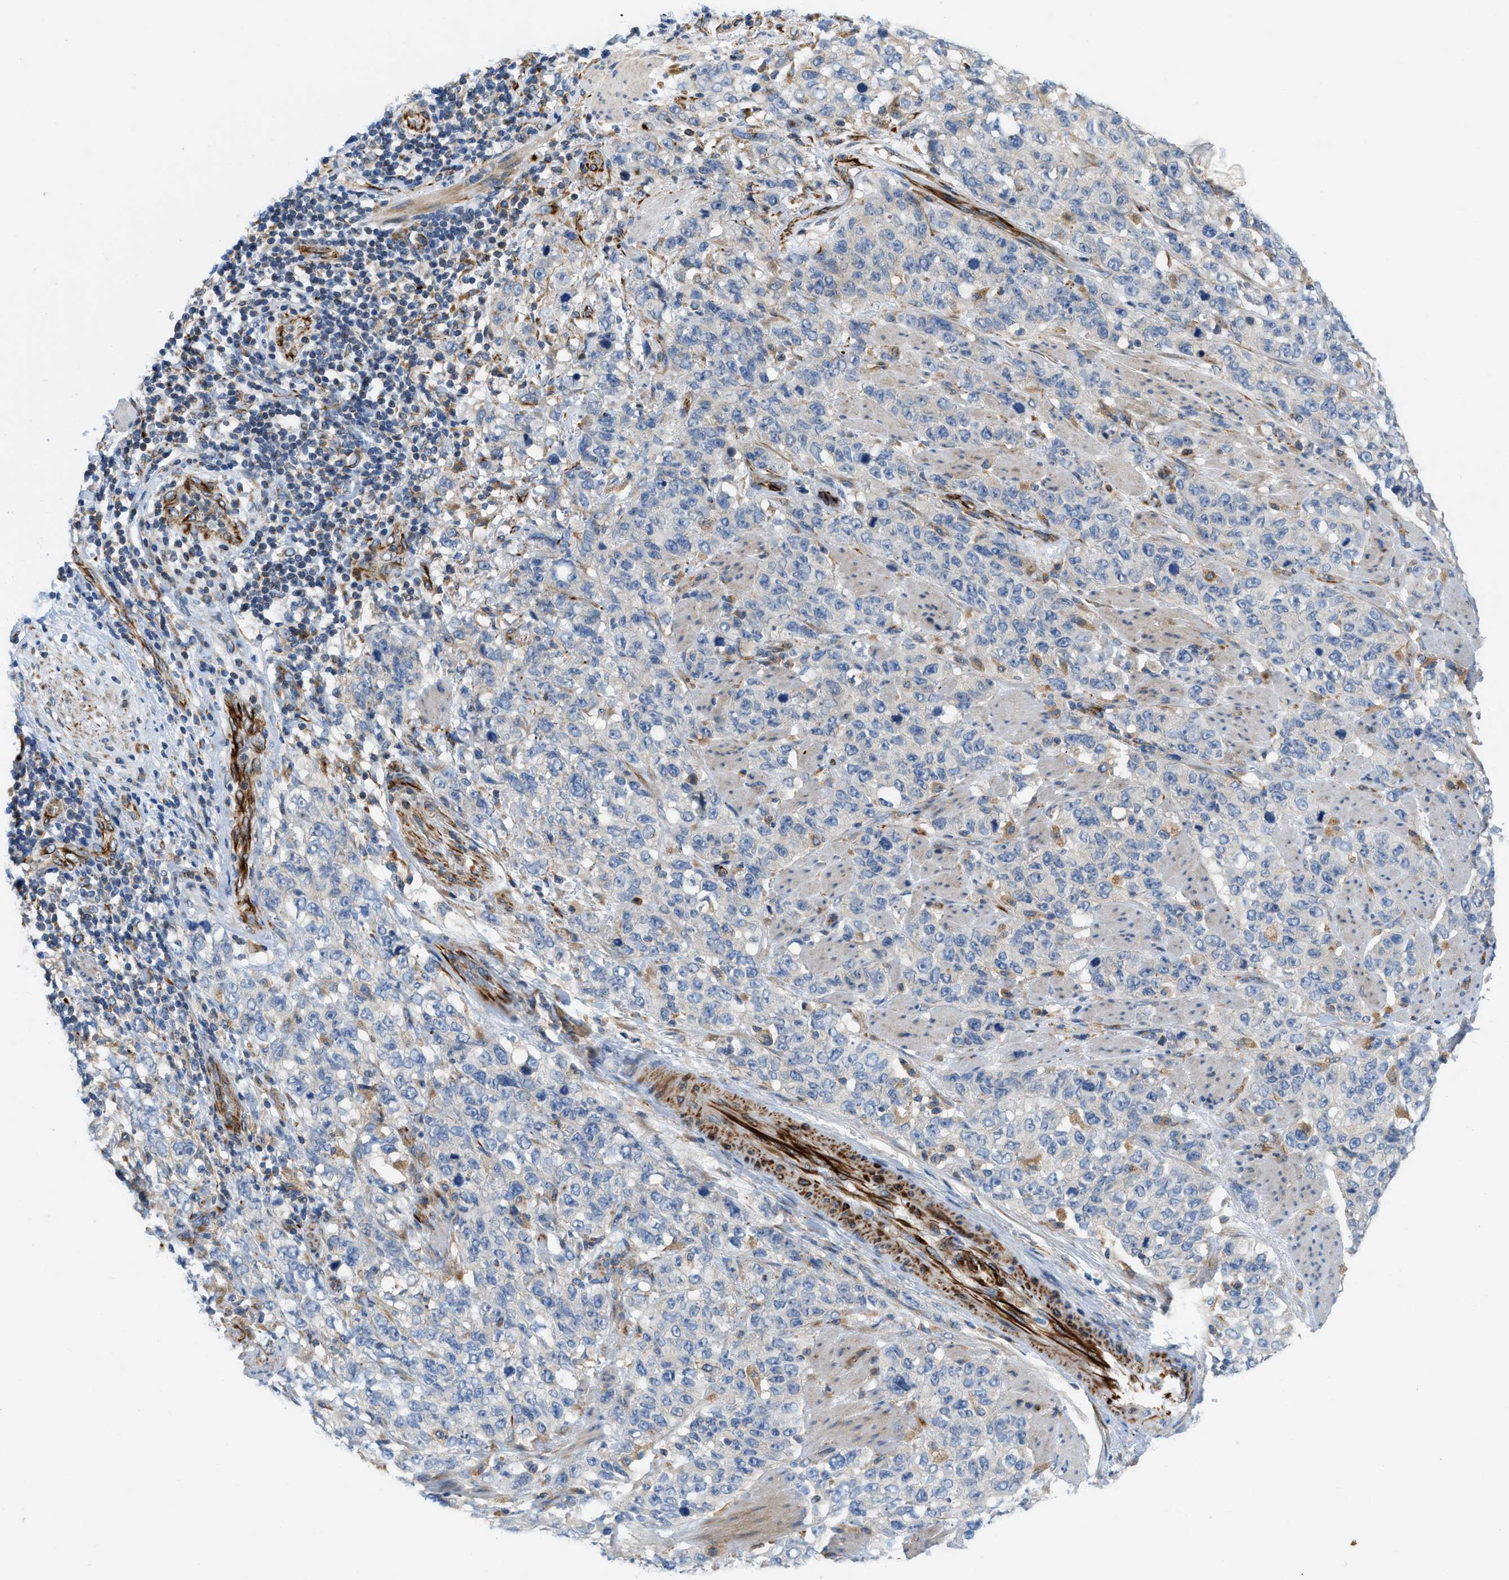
{"staining": {"intensity": "negative", "quantity": "none", "location": "none"}, "tissue": "stomach cancer", "cell_type": "Tumor cells", "image_type": "cancer", "snomed": [{"axis": "morphology", "description": "Adenocarcinoma, NOS"}, {"axis": "topography", "description": "Stomach"}], "caption": "IHC of stomach cancer (adenocarcinoma) reveals no expression in tumor cells.", "gene": "ZNF831", "patient": {"sex": "male", "age": 48}}